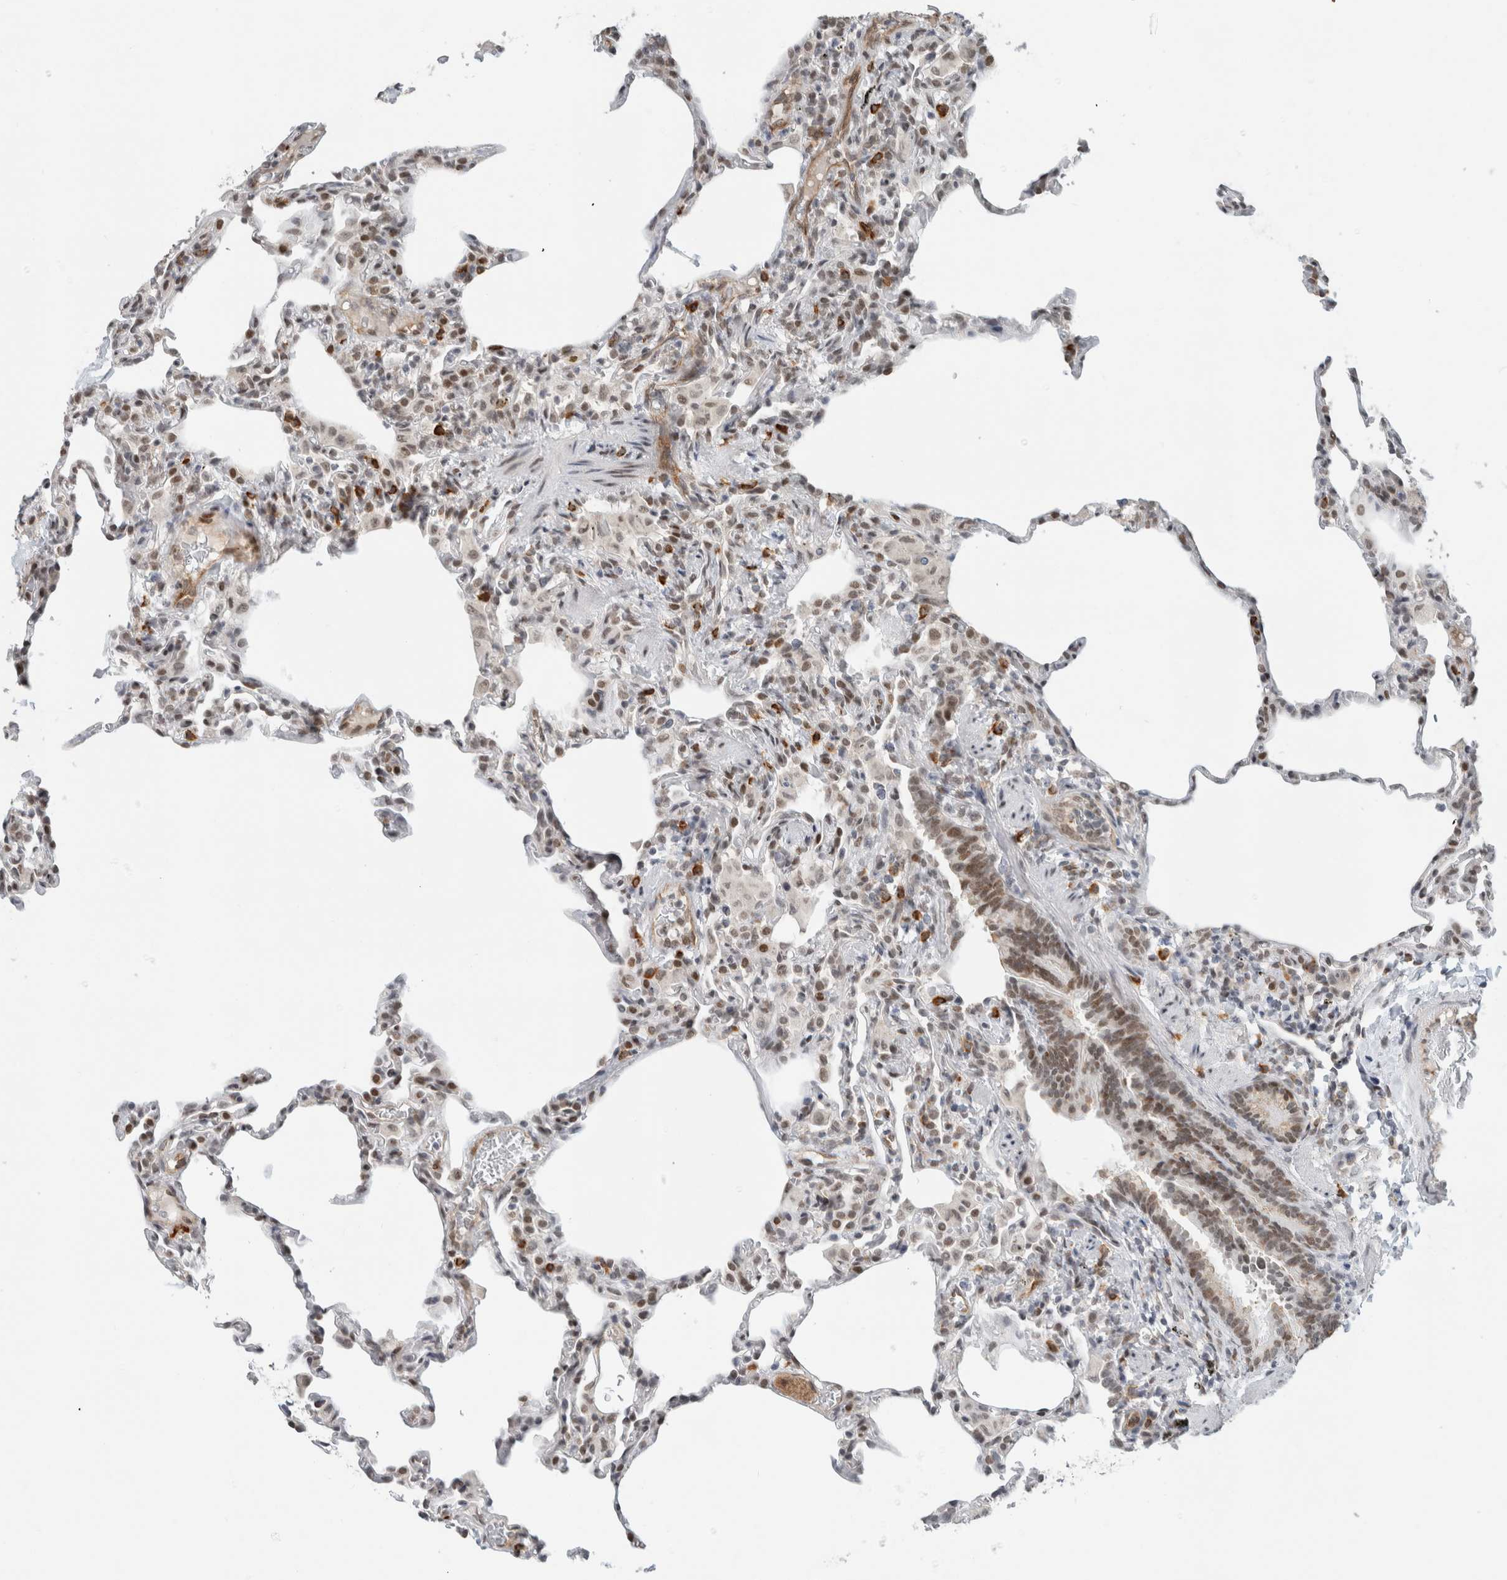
{"staining": {"intensity": "weak", "quantity": "<25%", "location": "nuclear"}, "tissue": "lung", "cell_type": "Alveolar cells", "image_type": "normal", "snomed": [{"axis": "morphology", "description": "Normal tissue, NOS"}, {"axis": "topography", "description": "Lung"}], "caption": "The immunohistochemistry (IHC) photomicrograph has no significant positivity in alveolar cells of lung.", "gene": "HNRNPR", "patient": {"sex": "male", "age": 20}}